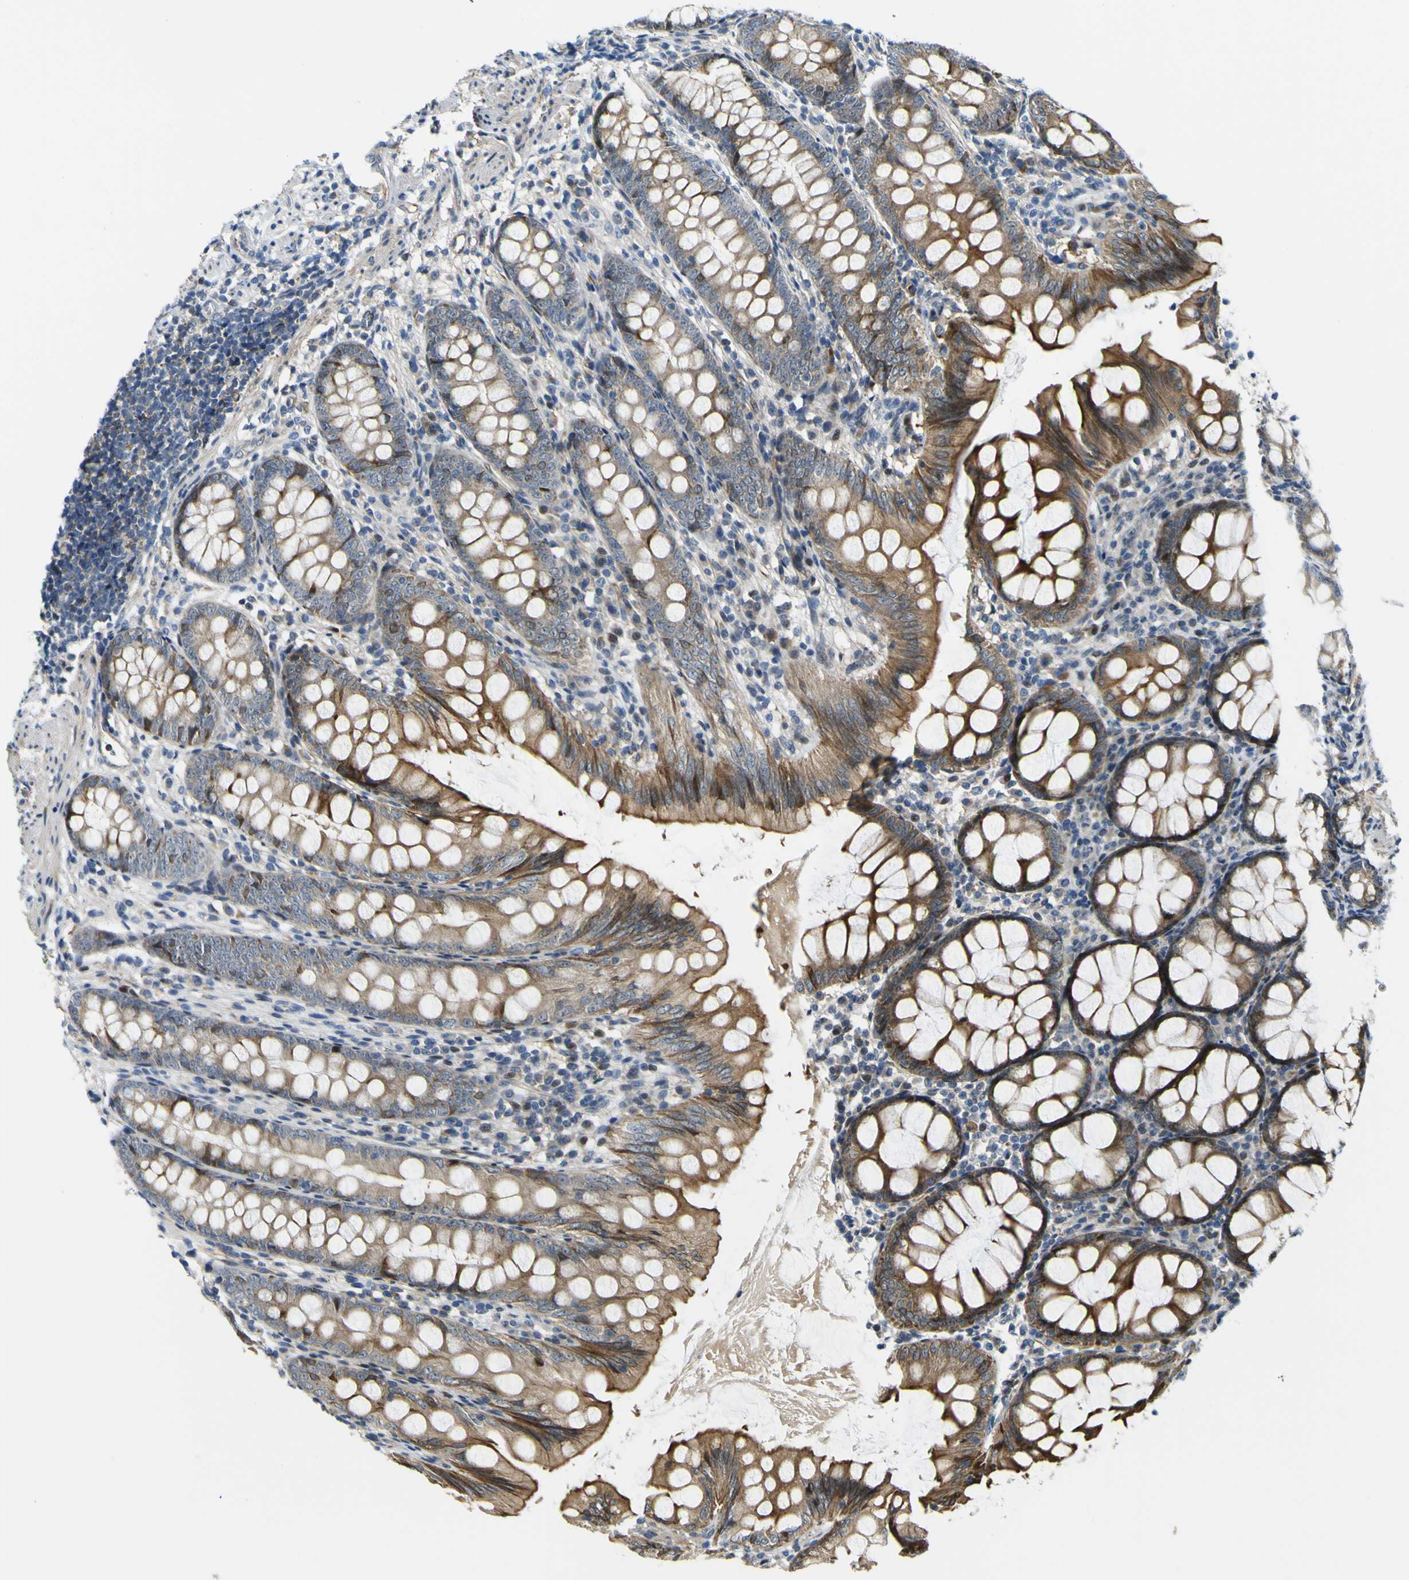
{"staining": {"intensity": "strong", "quantity": ">75%", "location": "cytoplasmic/membranous"}, "tissue": "appendix", "cell_type": "Glandular cells", "image_type": "normal", "snomed": [{"axis": "morphology", "description": "Normal tissue, NOS"}, {"axis": "topography", "description": "Appendix"}], "caption": "Protein positivity by immunohistochemistry (IHC) shows strong cytoplasmic/membranous staining in about >75% of glandular cells in benign appendix.", "gene": "KDM7A", "patient": {"sex": "female", "age": 77}}